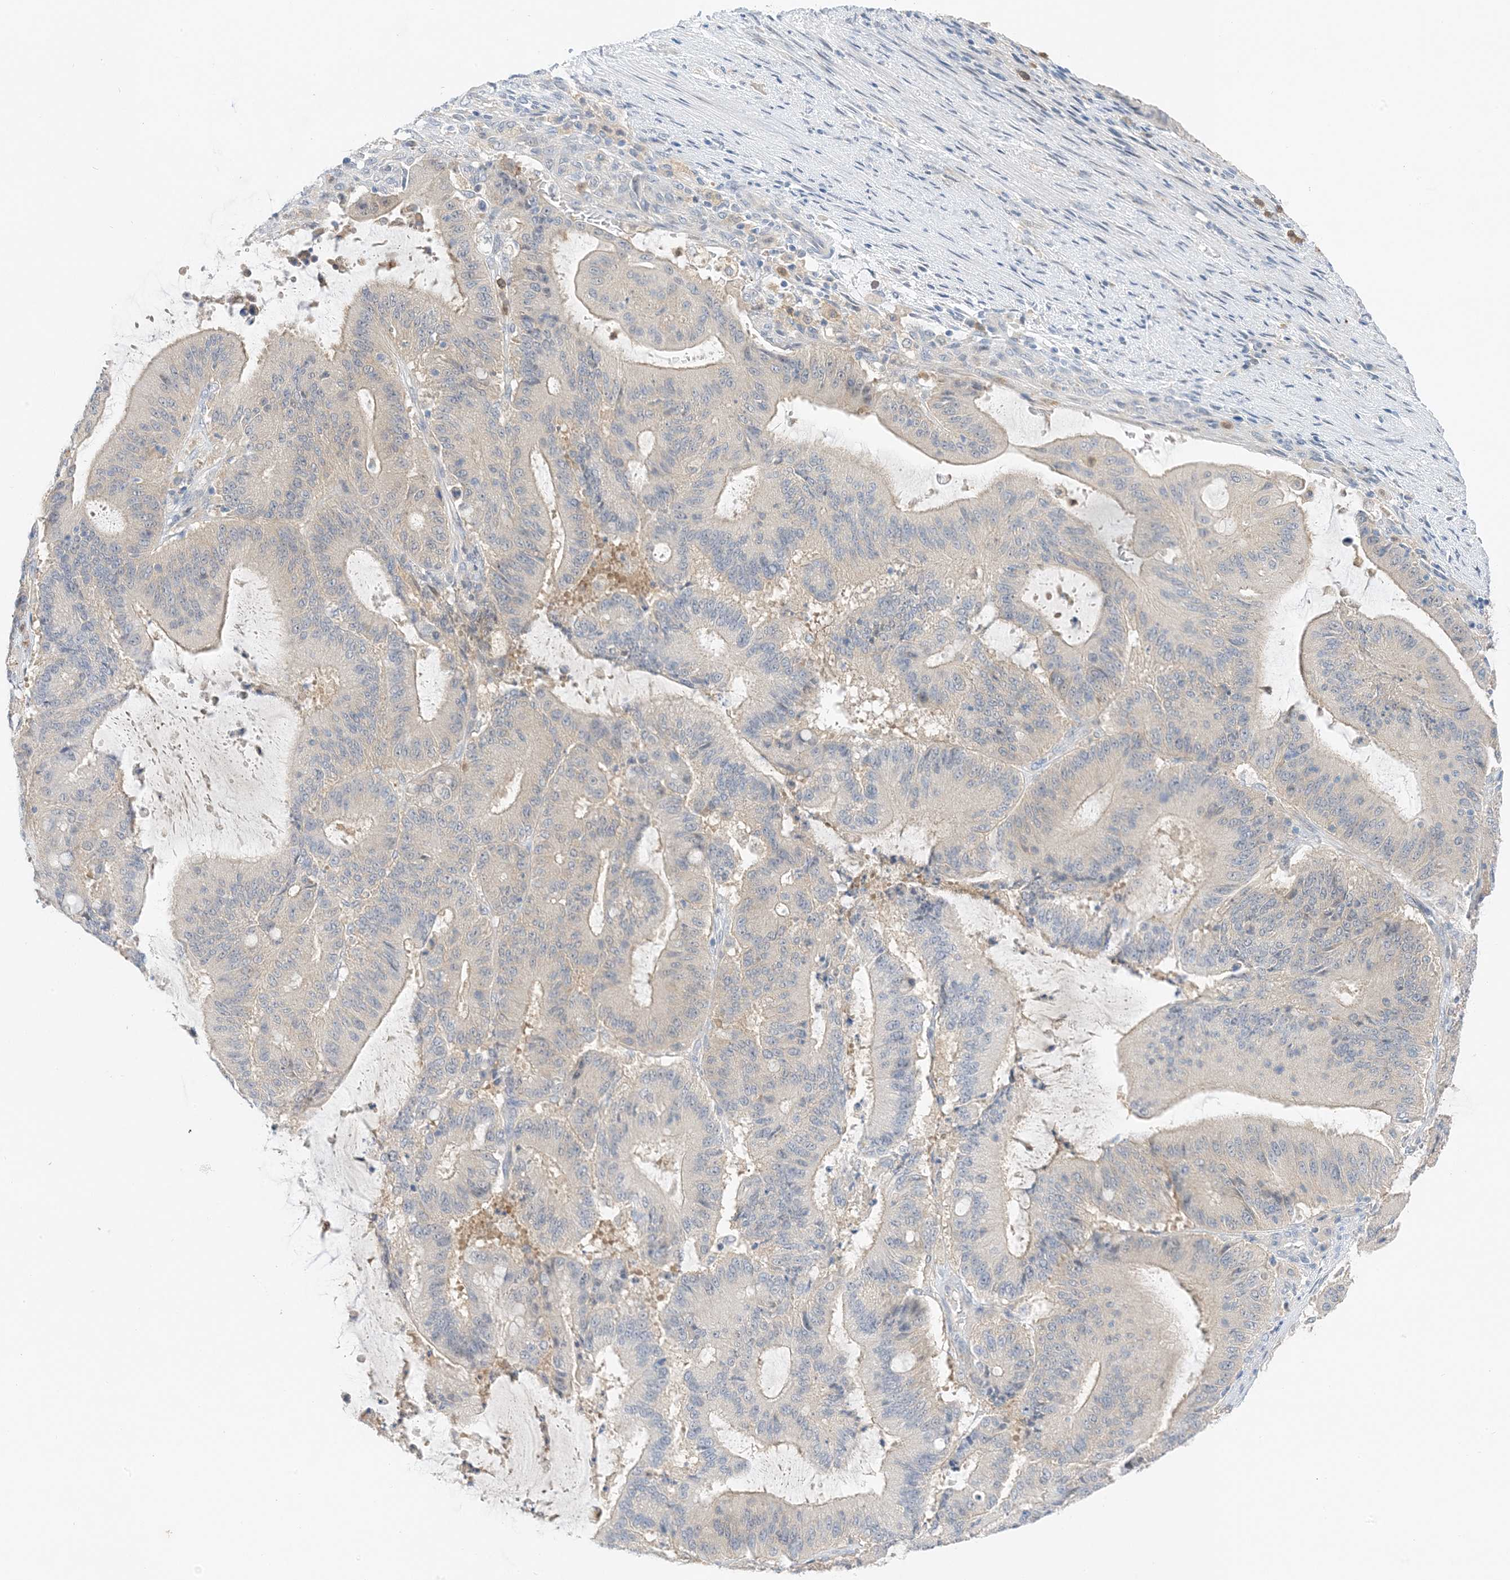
{"staining": {"intensity": "negative", "quantity": "none", "location": "none"}, "tissue": "liver cancer", "cell_type": "Tumor cells", "image_type": "cancer", "snomed": [{"axis": "morphology", "description": "Normal tissue, NOS"}, {"axis": "morphology", "description": "Cholangiocarcinoma"}, {"axis": "topography", "description": "Liver"}, {"axis": "topography", "description": "Peripheral nerve tissue"}], "caption": "Immunohistochemistry of liver cancer displays no positivity in tumor cells. (DAB immunohistochemistry (IHC) visualized using brightfield microscopy, high magnification).", "gene": "KIFBP", "patient": {"sex": "female", "age": 73}}